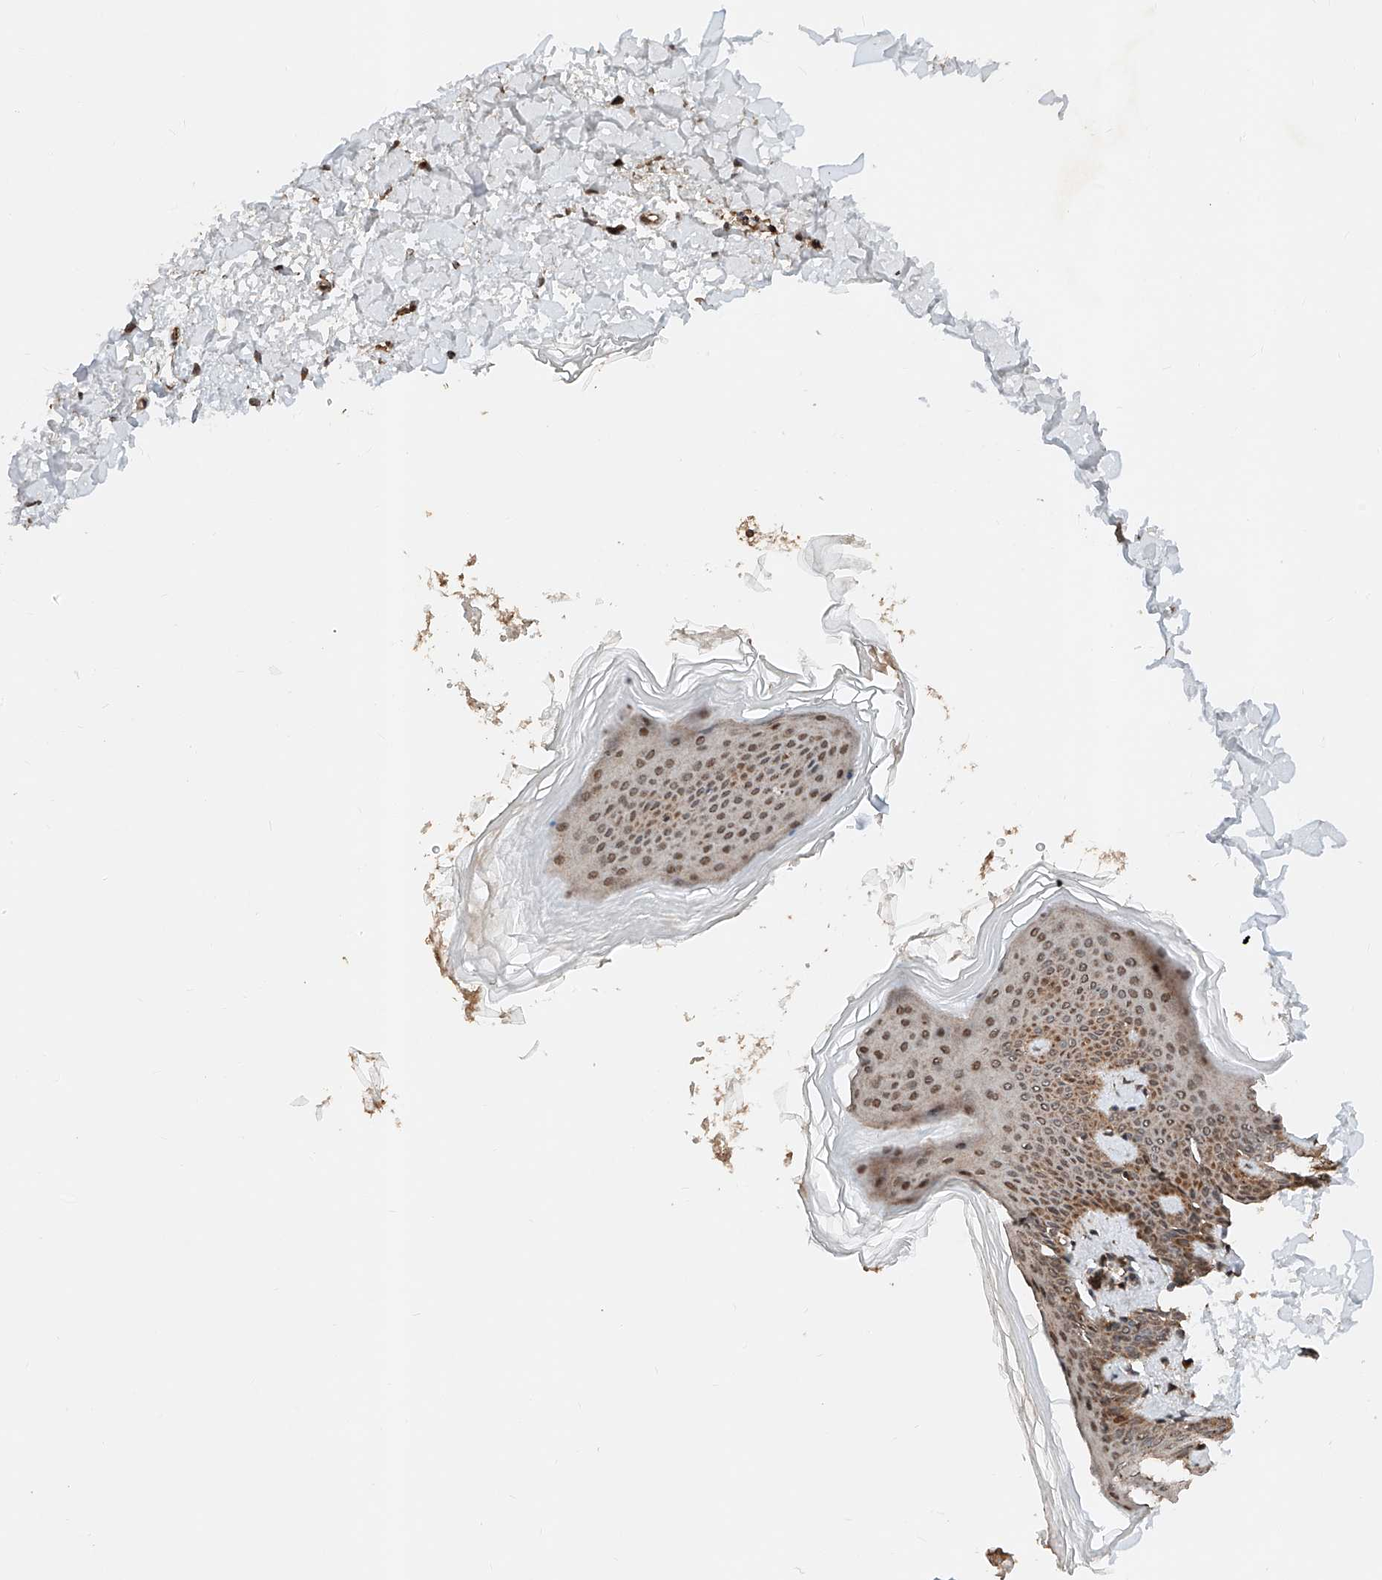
{"staining": {"intensity": "strong", "quantity": ">75%", "location": "cytoplasmic/membranous"}, "tissue": "skin", "cell_type": "Fibroblasts", "image_type": "normal", "snomed": [{"axis": "morphology", "description": "Normal tissue, NOS"}, {"axis": "topography", "description": "Skin"}], "caption": "The histopathology image displays staining of unremarkable skin, revealing strong cytoplasmic/membranous protein expression (brown color) within fibroblasts.", "gene": "ZSCAN29", "patient": {"sex": "female", "age": 27}}